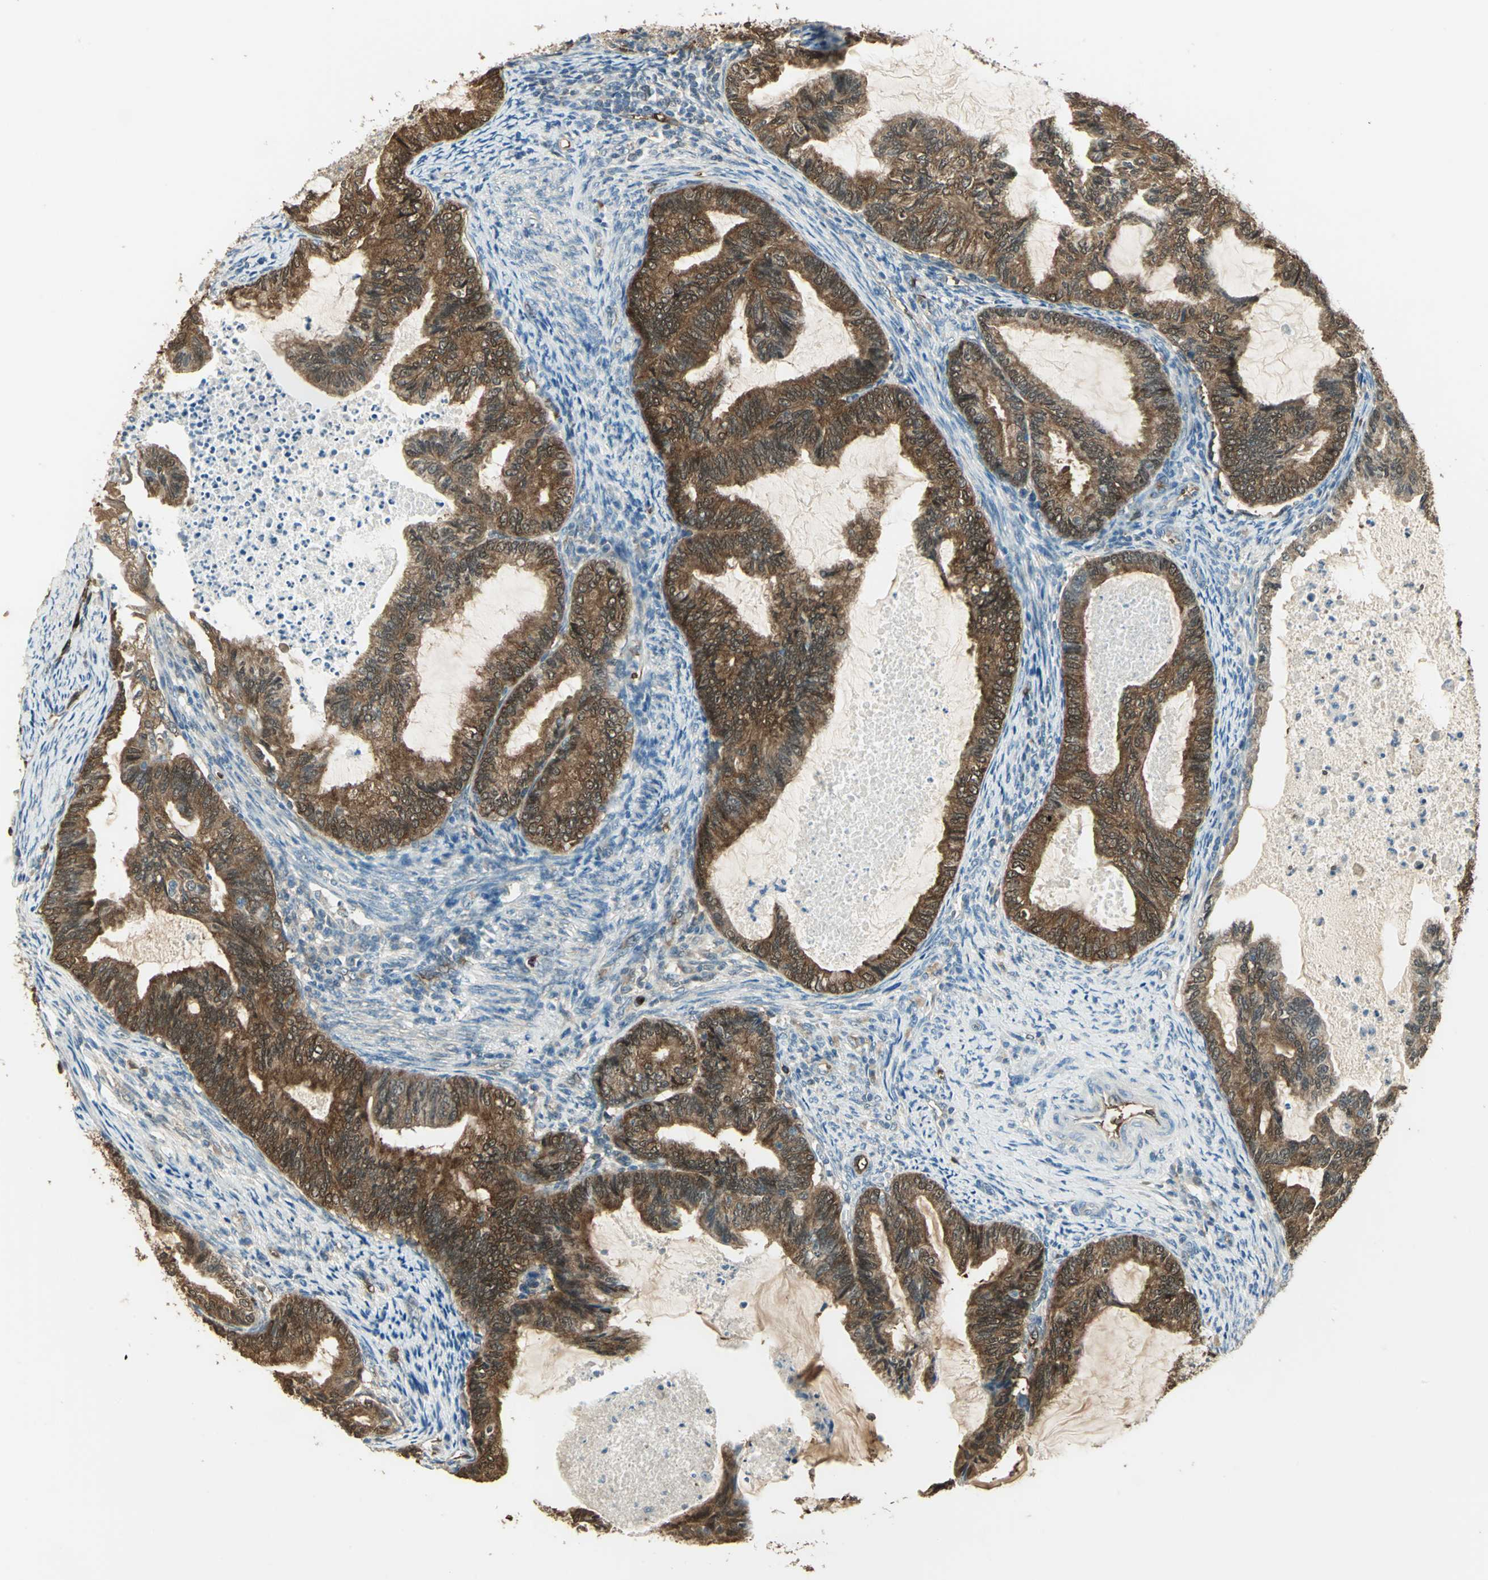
{"staining": {"intensity": "strong", "quantity": ">75%", "location": "cytoplasmic/membranous,nuclear"}, "tissue": "cervical cancer", "cell_type": "Tumor cells", "image_type": "cancer", "snomed": [{"axis": "morphology", "description": "Normal tissue, NOS"}, {"axis": "morphology", "description": "Adenocarcinoma, NOS"}, {"axis": "topography", "description": "Cervix"}, {"axis": "topography", "description": "Endometrium"}], "caption": "Human cervical adenocarcinoma stained with a brown dye shows strong cytoplasmic/membranous and nuclear positive expression in about >75% of tumor cells.", "gene": "DDAH1", "patient": {"sex": "female", "age": 86}}